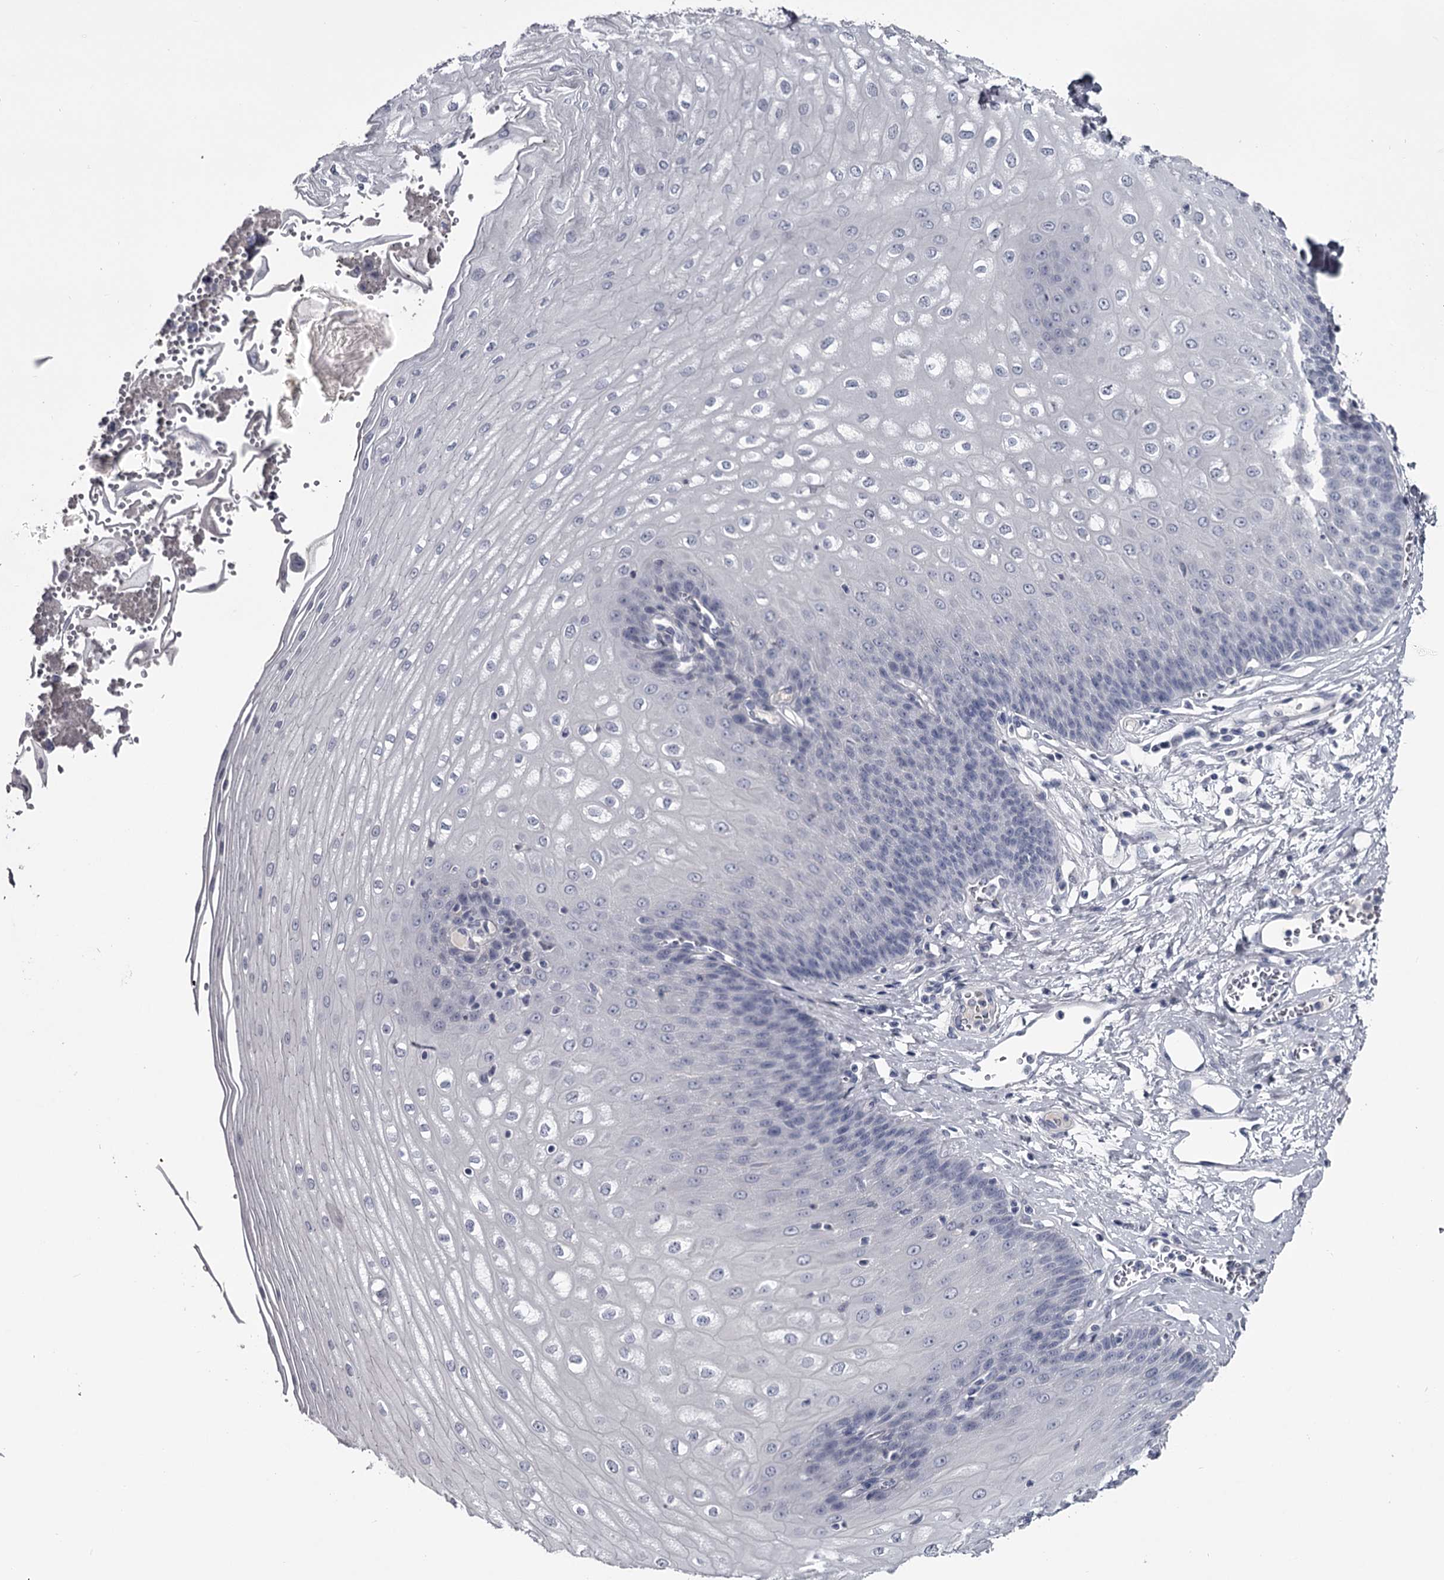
{"staining": {"intensity": "negative", "quantity": "none", "location": "none"}, "tissue": "esophagus", "cell_type": "Squamous epithelial cells", "image_type": "normal", "snomed": [{"axis": "morphology", "description": "Normal tissue, NOS"}, {"axis": "topography", "description": "Esophagus"}], "caption": "High power microscopy photomicrograph of an immunohistochemistry micrograph of normal esophagus, revealing no significant expression in squamous epithelial cells.", "gene": "DAO", "patient": {"sex": "male", "age": 60}}